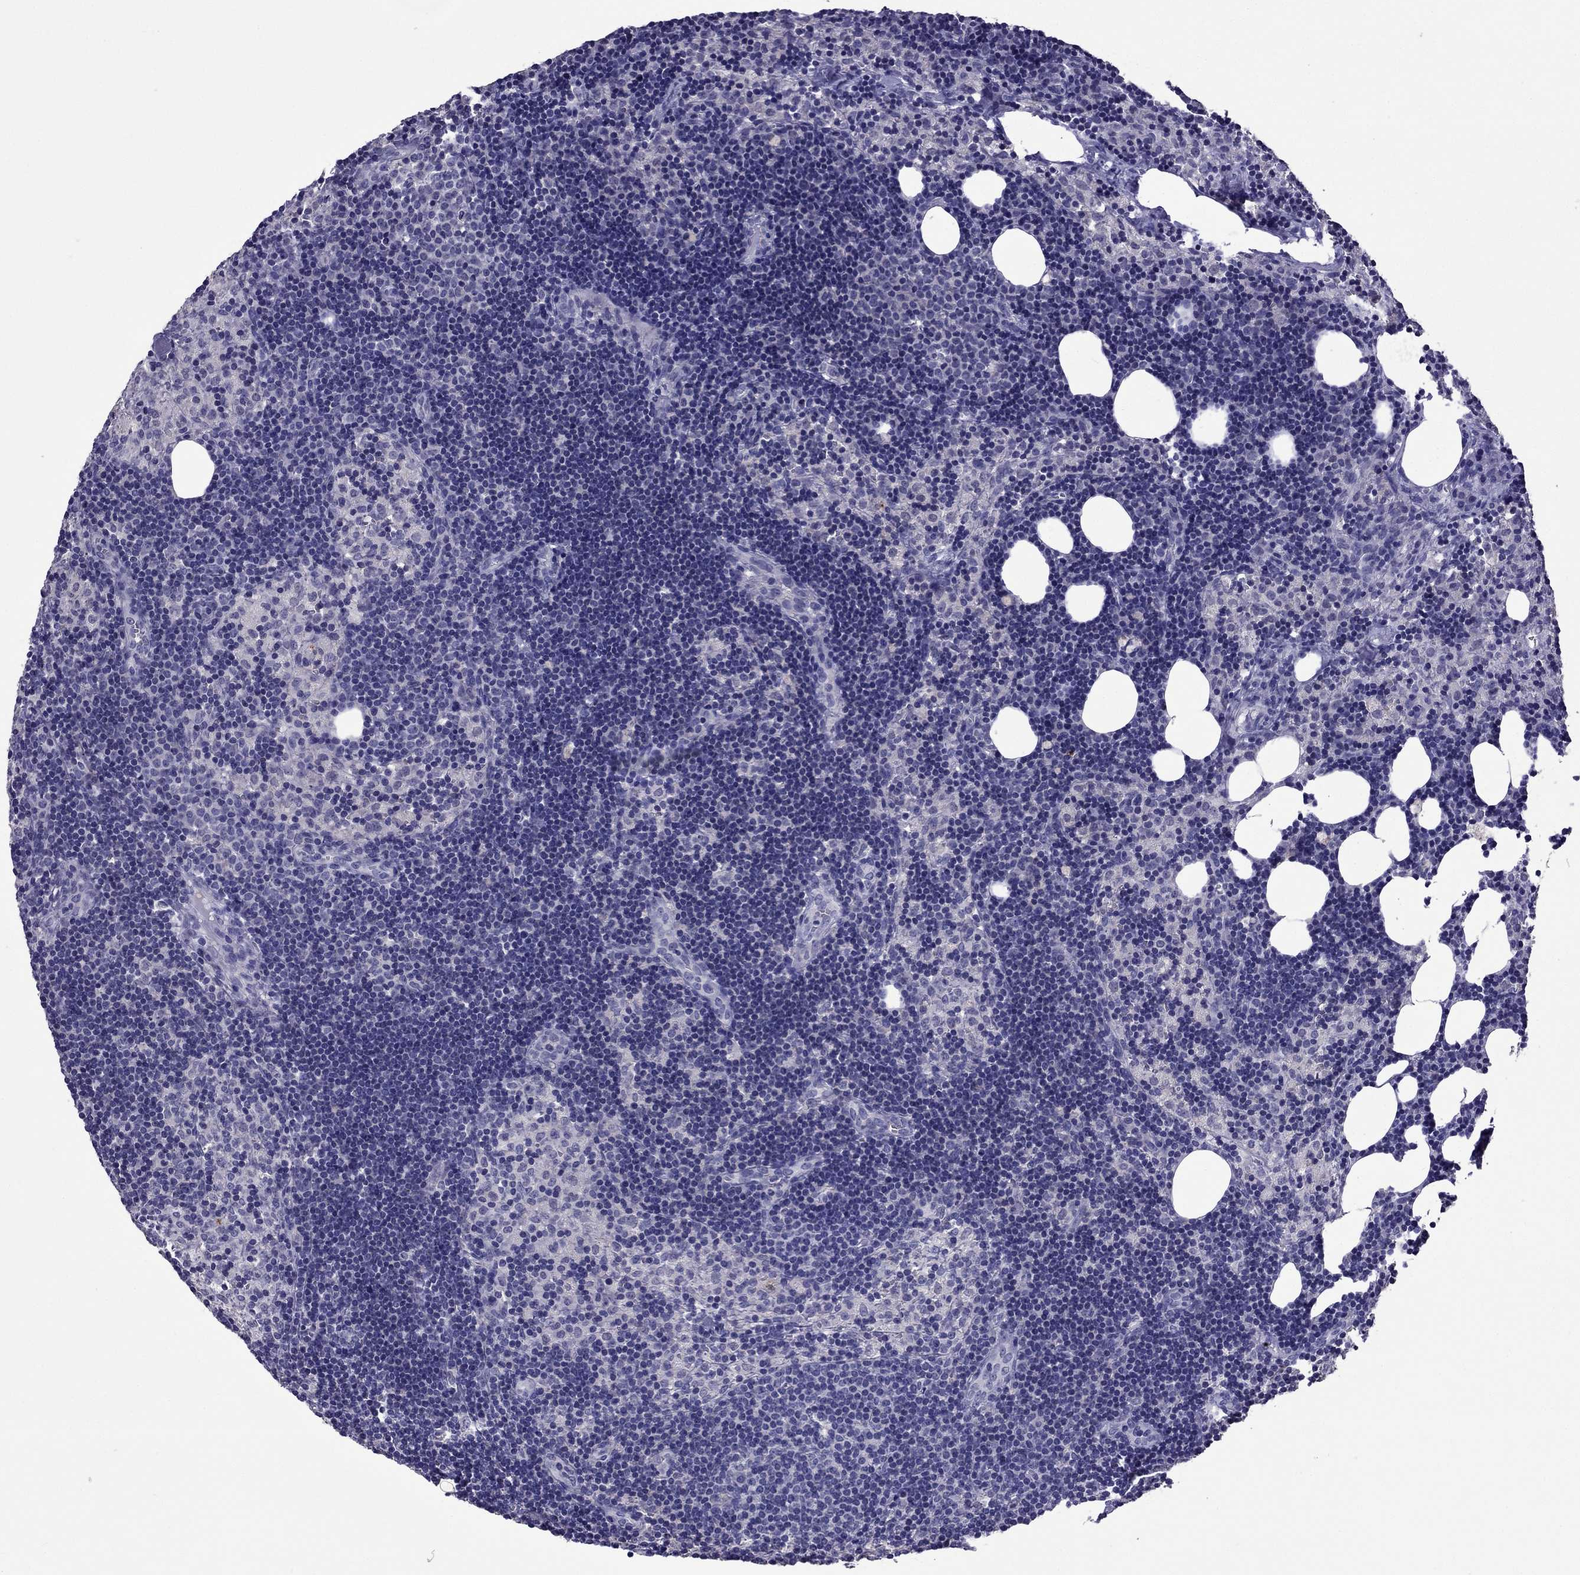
{"staining": {"intensity": "negative", "quantity": "none", "location": "none"}, "tissue": "lymph node", "cell_type": "Germinal center cells", "image_type": "normal", "snomed": [{"axis": "morphology", "description": "Normal tissue, NOS"}, {"axis": "topography", "description": "Lymph node"}], "caption": "Lymph node stained for a protein using IHC exhibits no staining germinal center cells.", "gene": "AQP9", "patient": {"sex": "female", "age": 52}}